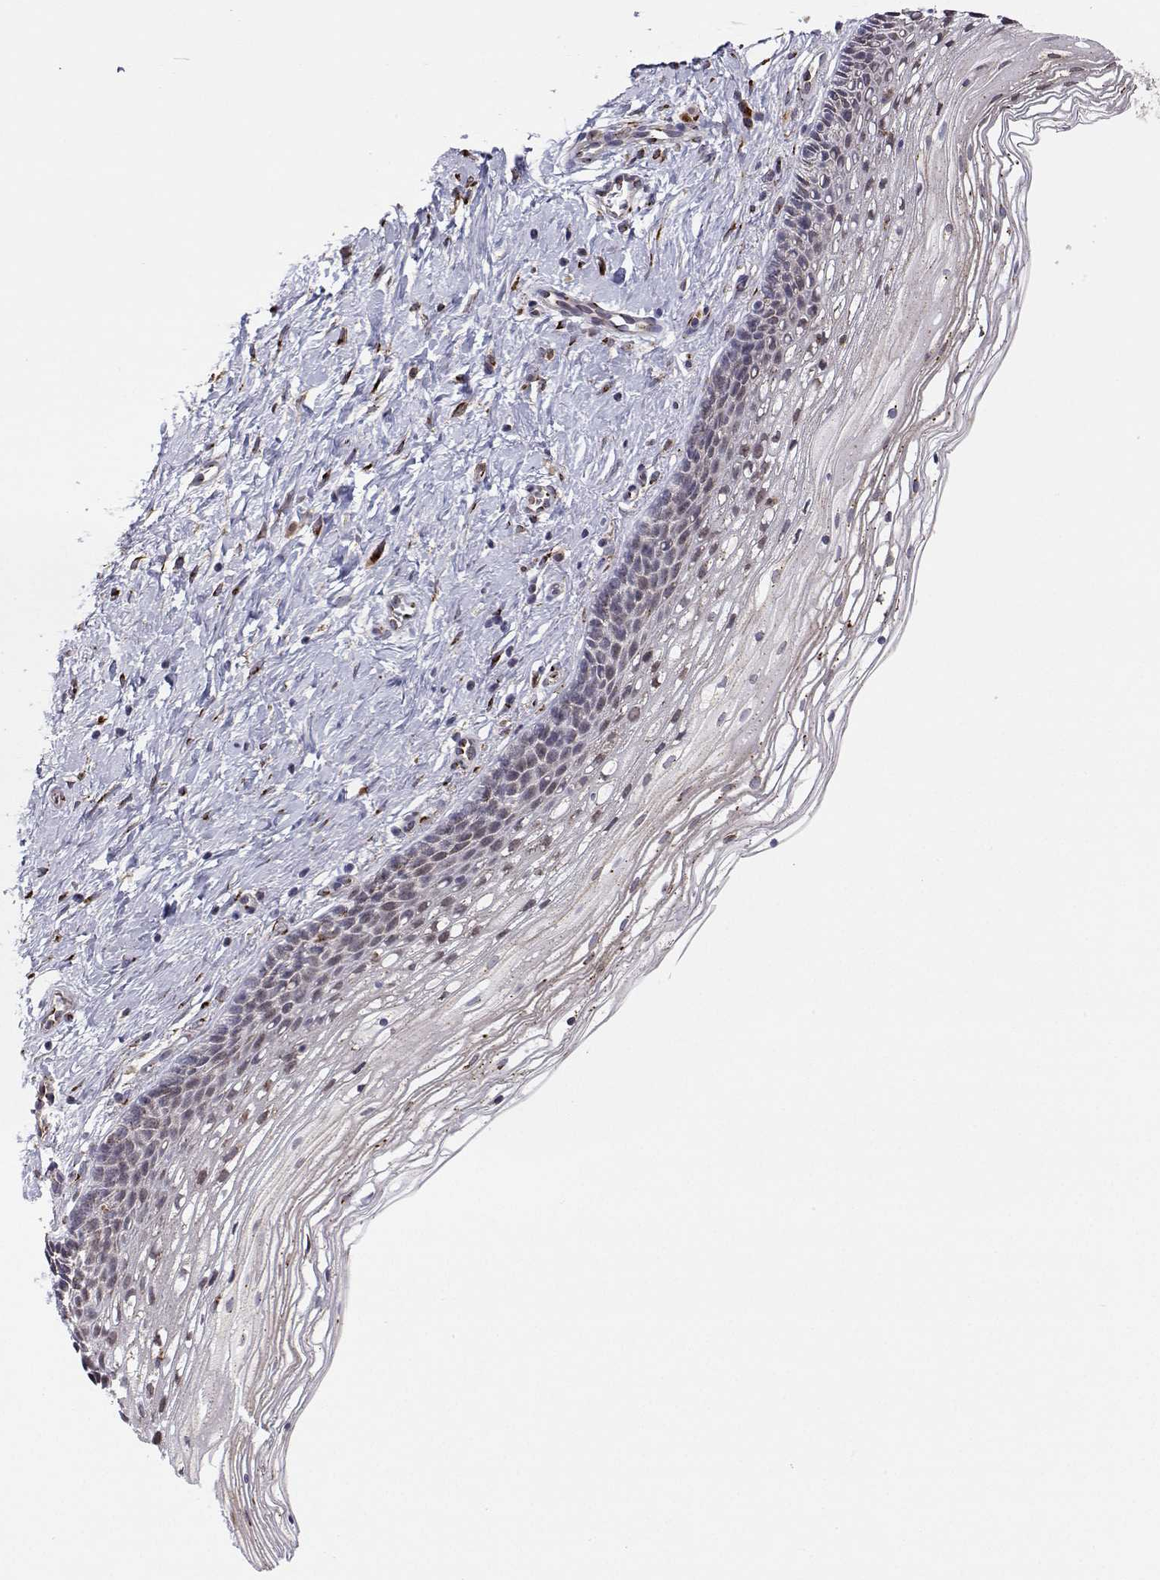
{"staining": {"intensity": "moderate", "quantity": ">75%", "location": "cytoplasmic/membranous"}, "tissue": "cervix", "cell_type": "Glandular cells", "image_type": "normal", "snomed": [{"axis": "morphology", "description": "Normal tissue, NOS"}, {"axis": "topography", "description": "Cervix"}], "caption": "Cervix stained with immunohistochemistry reveals moderate cytoplasmic/membranous expression in approximately >75% of glandular cells. The staining was performed using DAB (3,3'-diaminobenzidine) to visualize the protein expression in brown, while the nuclei were stained in blue with hematoxylin (Magnification: 20x).", "gene": "STARD13", "patient": {"sex": "female", "age": 34}}